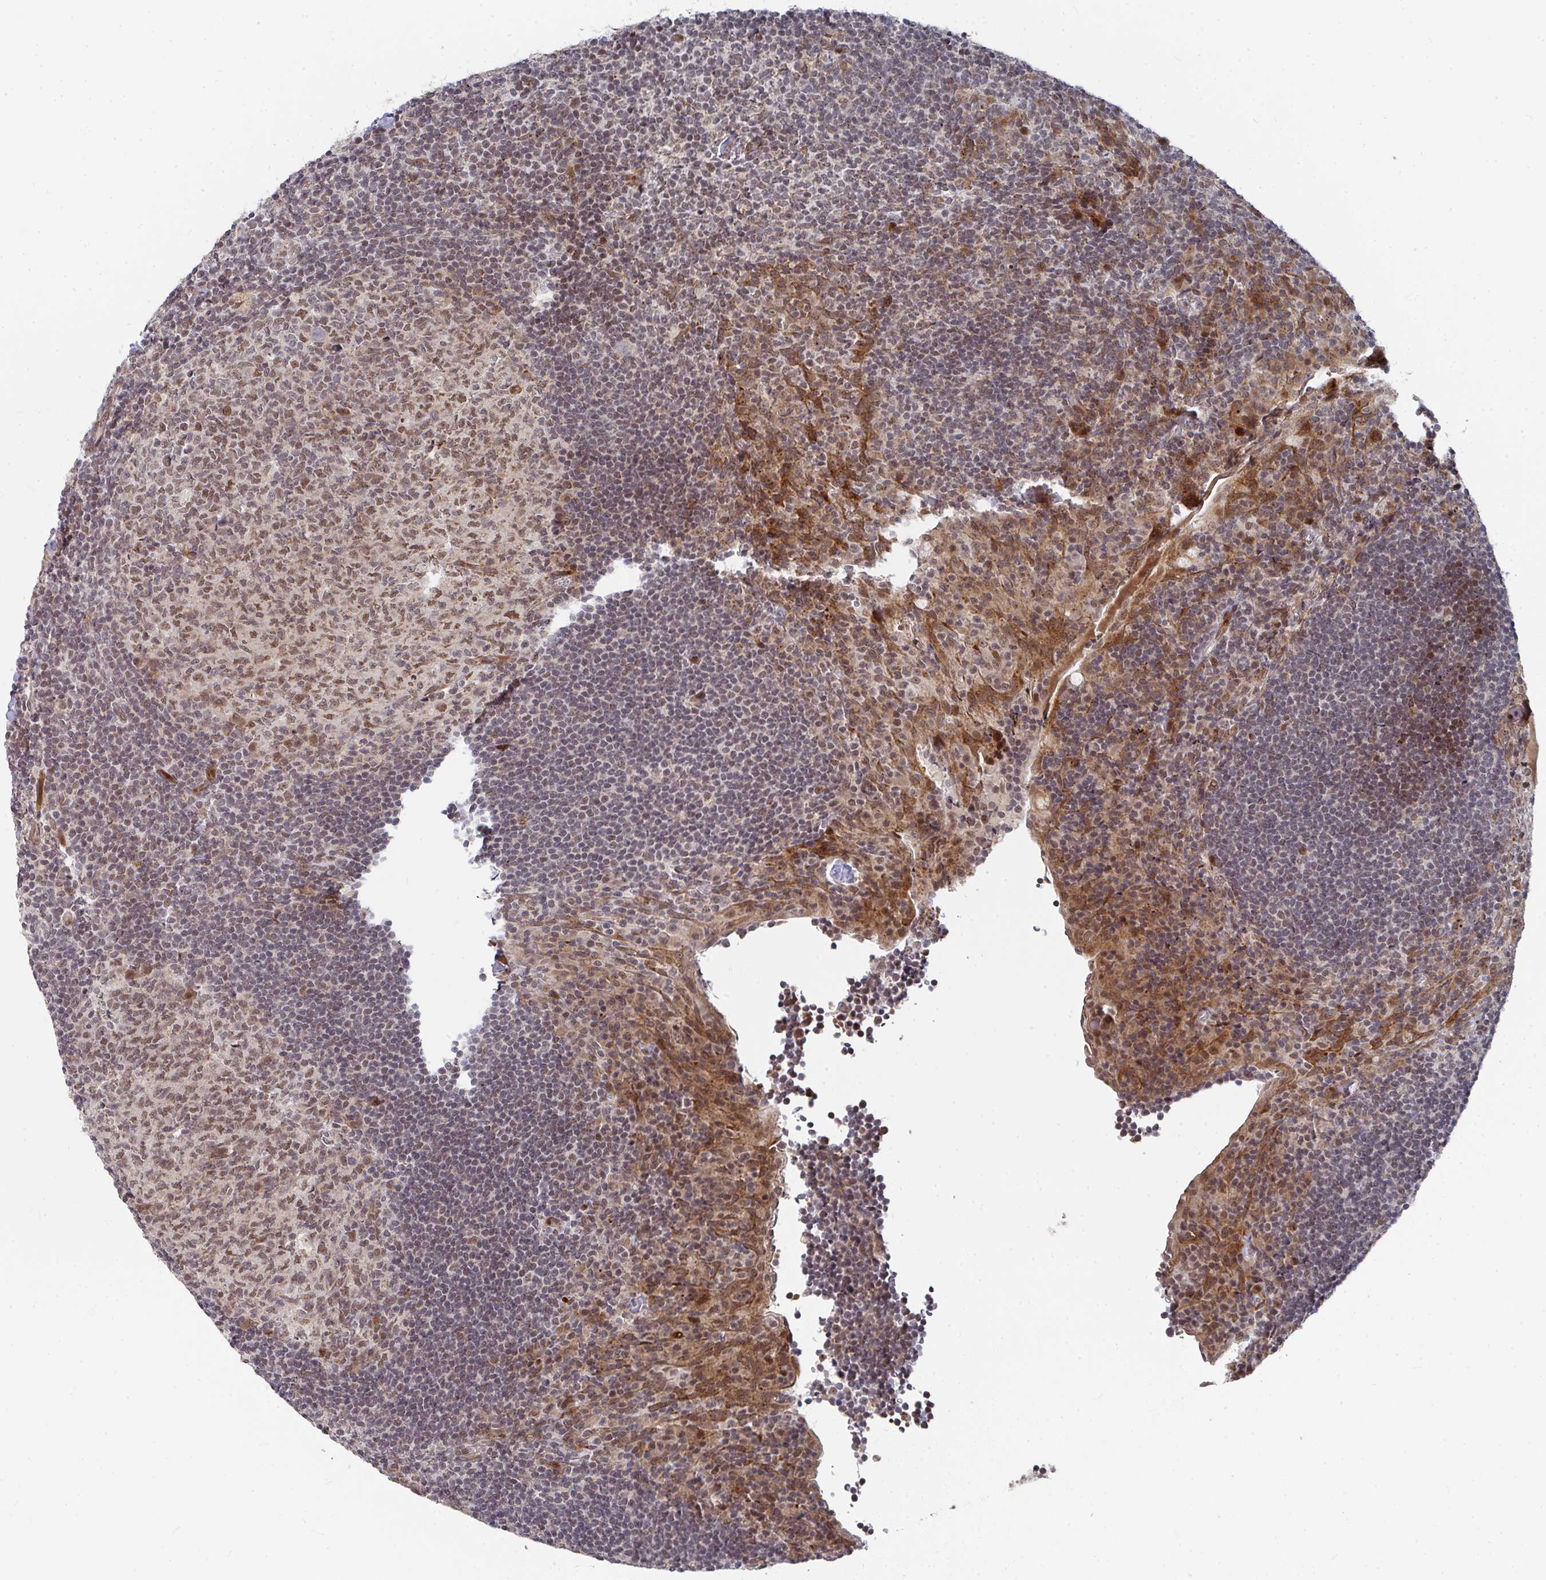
{"staining": {"intensity": "moderate", "quantity": ">75%", "location": "nuclear"}, "tissue": "tonsil", "cell_type": "Germinal center cells", "image_type": "normal", "snomed": [{"axis": "morphology", "description": "Normal tissue, NOS"}, {"axis": "topography", "description": "Tonsil"}], "caption": "Approximately >75% of germinal center cells in unremarkable human tonsil display moderate nuclear protein positivity as visualized by brown immunohistochemical staining.", "gene": "RBBP5", "patient": {"sex": "male", "age": 17}}